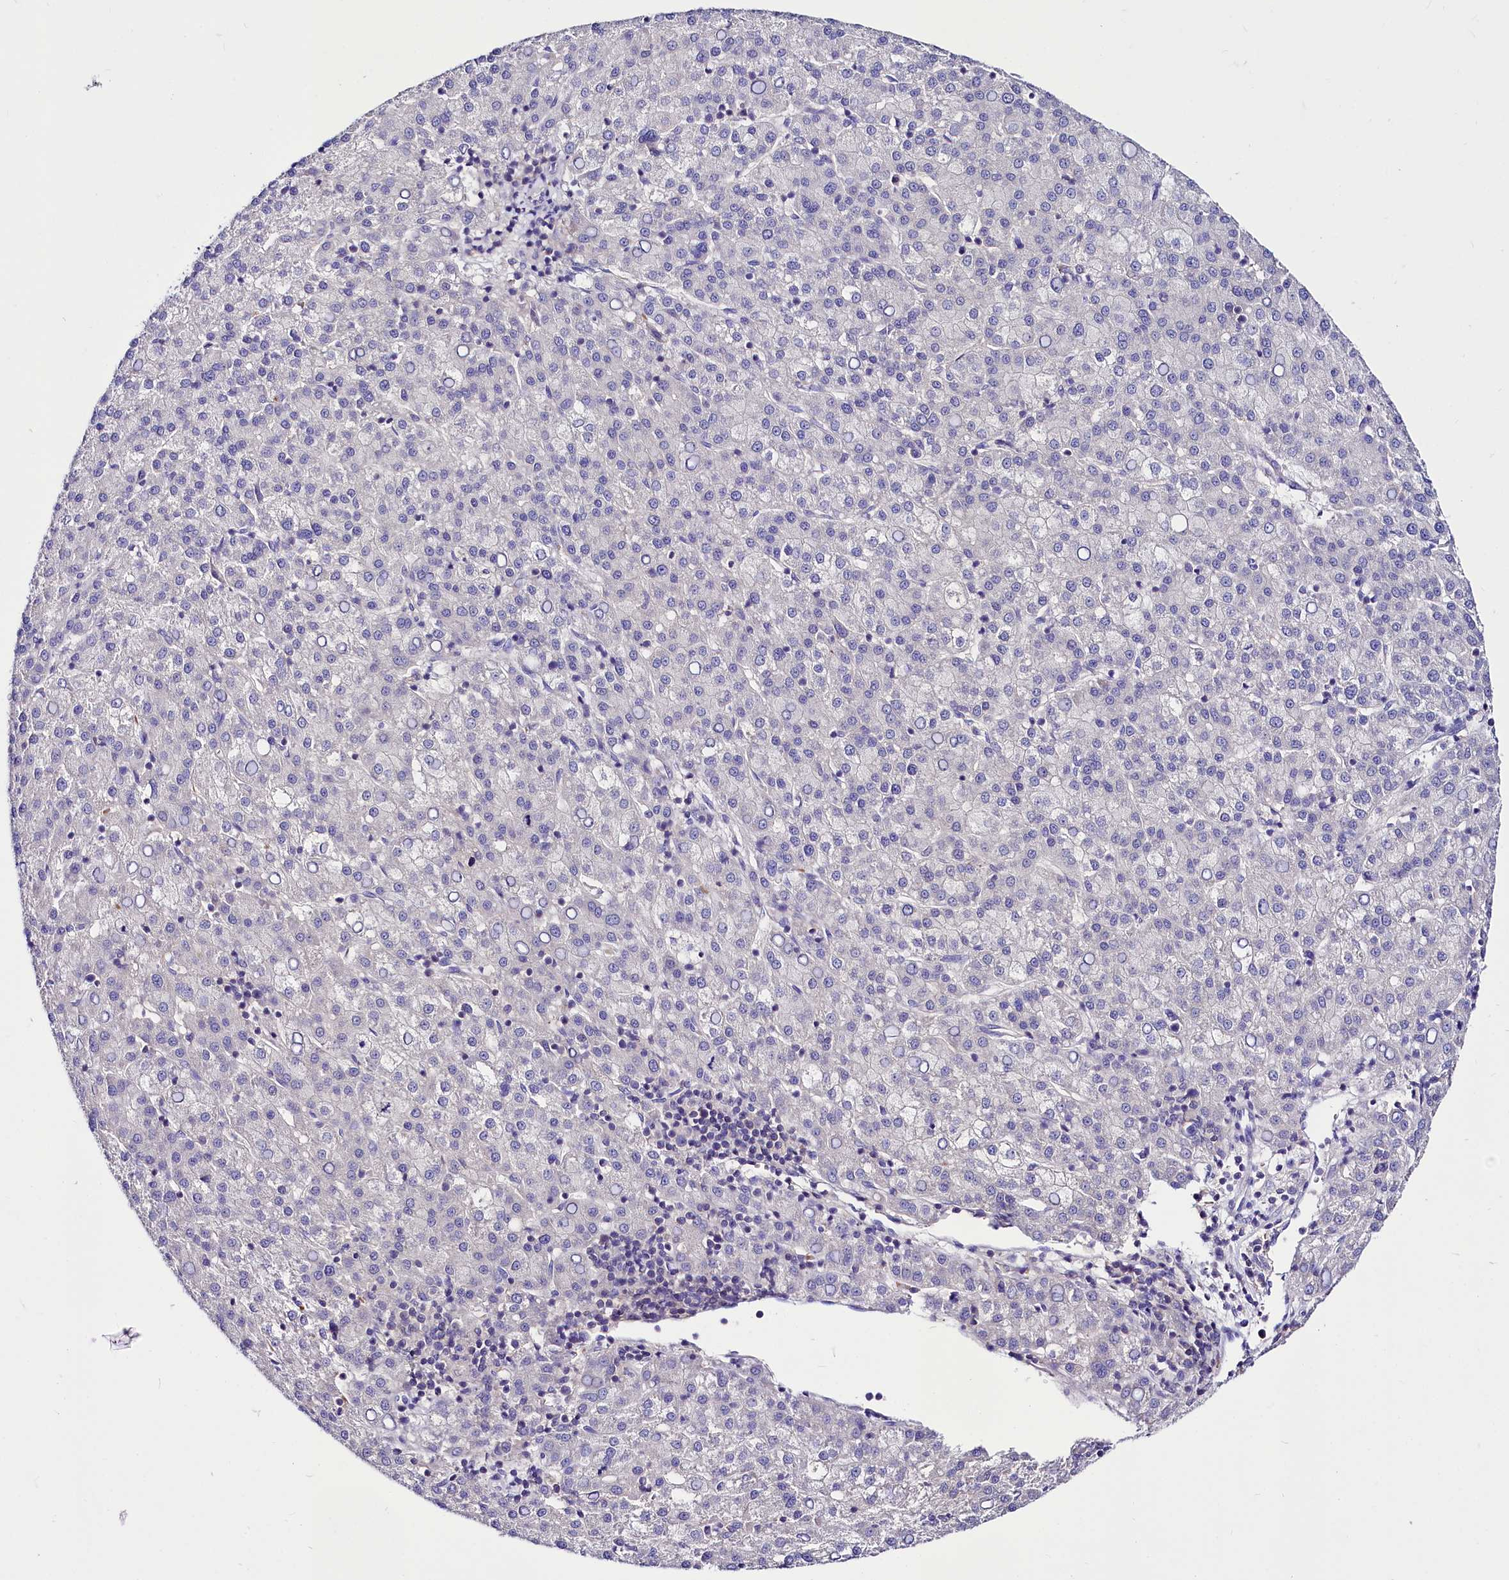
{"staining": {"intensity": "negative", "quantity": "none", "location": "none"}, "tissue": "liver cancer", "cell_type": "Tumor cells", "image_type": "cancer", "snomed": [{"axis": "morphology", "description": "Carcinoma, Hepatocellular, NOS"}, {"axis": "topography", "description": "Liver"}], "caption": "Protein analysis of liver hepatocellular carcinoma exhibits no significant positivity in tumor cells.", "gene": "ABHD5", "patient": {"sex": "female", "age": 58}}